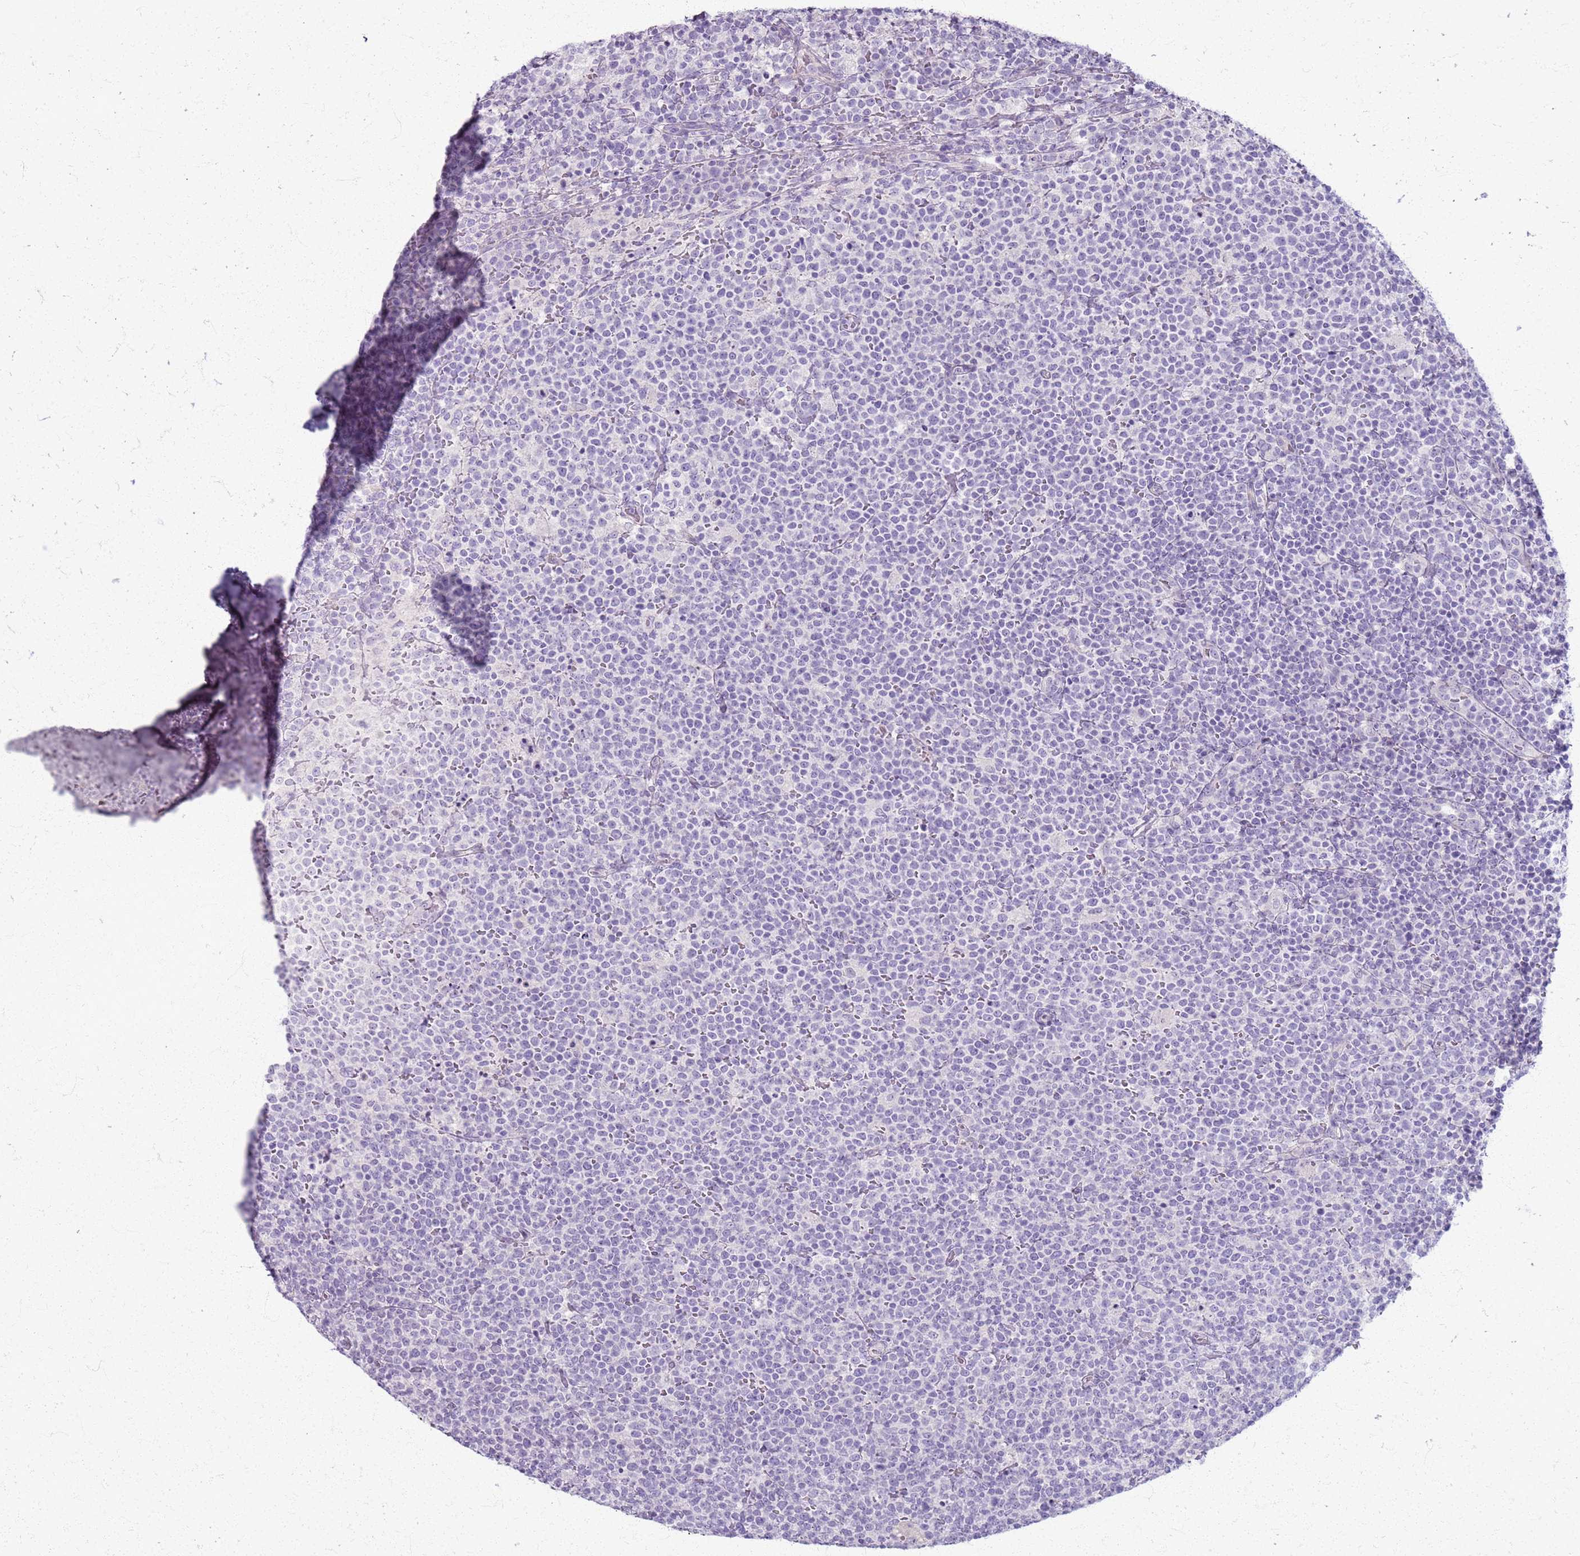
{"staining": {"intensity": "negative", "quantity": "none", "location": "none"}, "tissue": "lymphoma", "cell_type": "Tumor cells", "image_type": "cancer", "snomed": [{"axis": "morphology", "description": "Malignant lymphoma, non-Hodgkin's type, High grade"}, {"axis": "topography", "description": "Lymph node"}], "caption": "There is no significant positivity in tumor cells of lymphoma.", "gene": "CSRP3", "patient": {"sex": "male", "age": 61}}